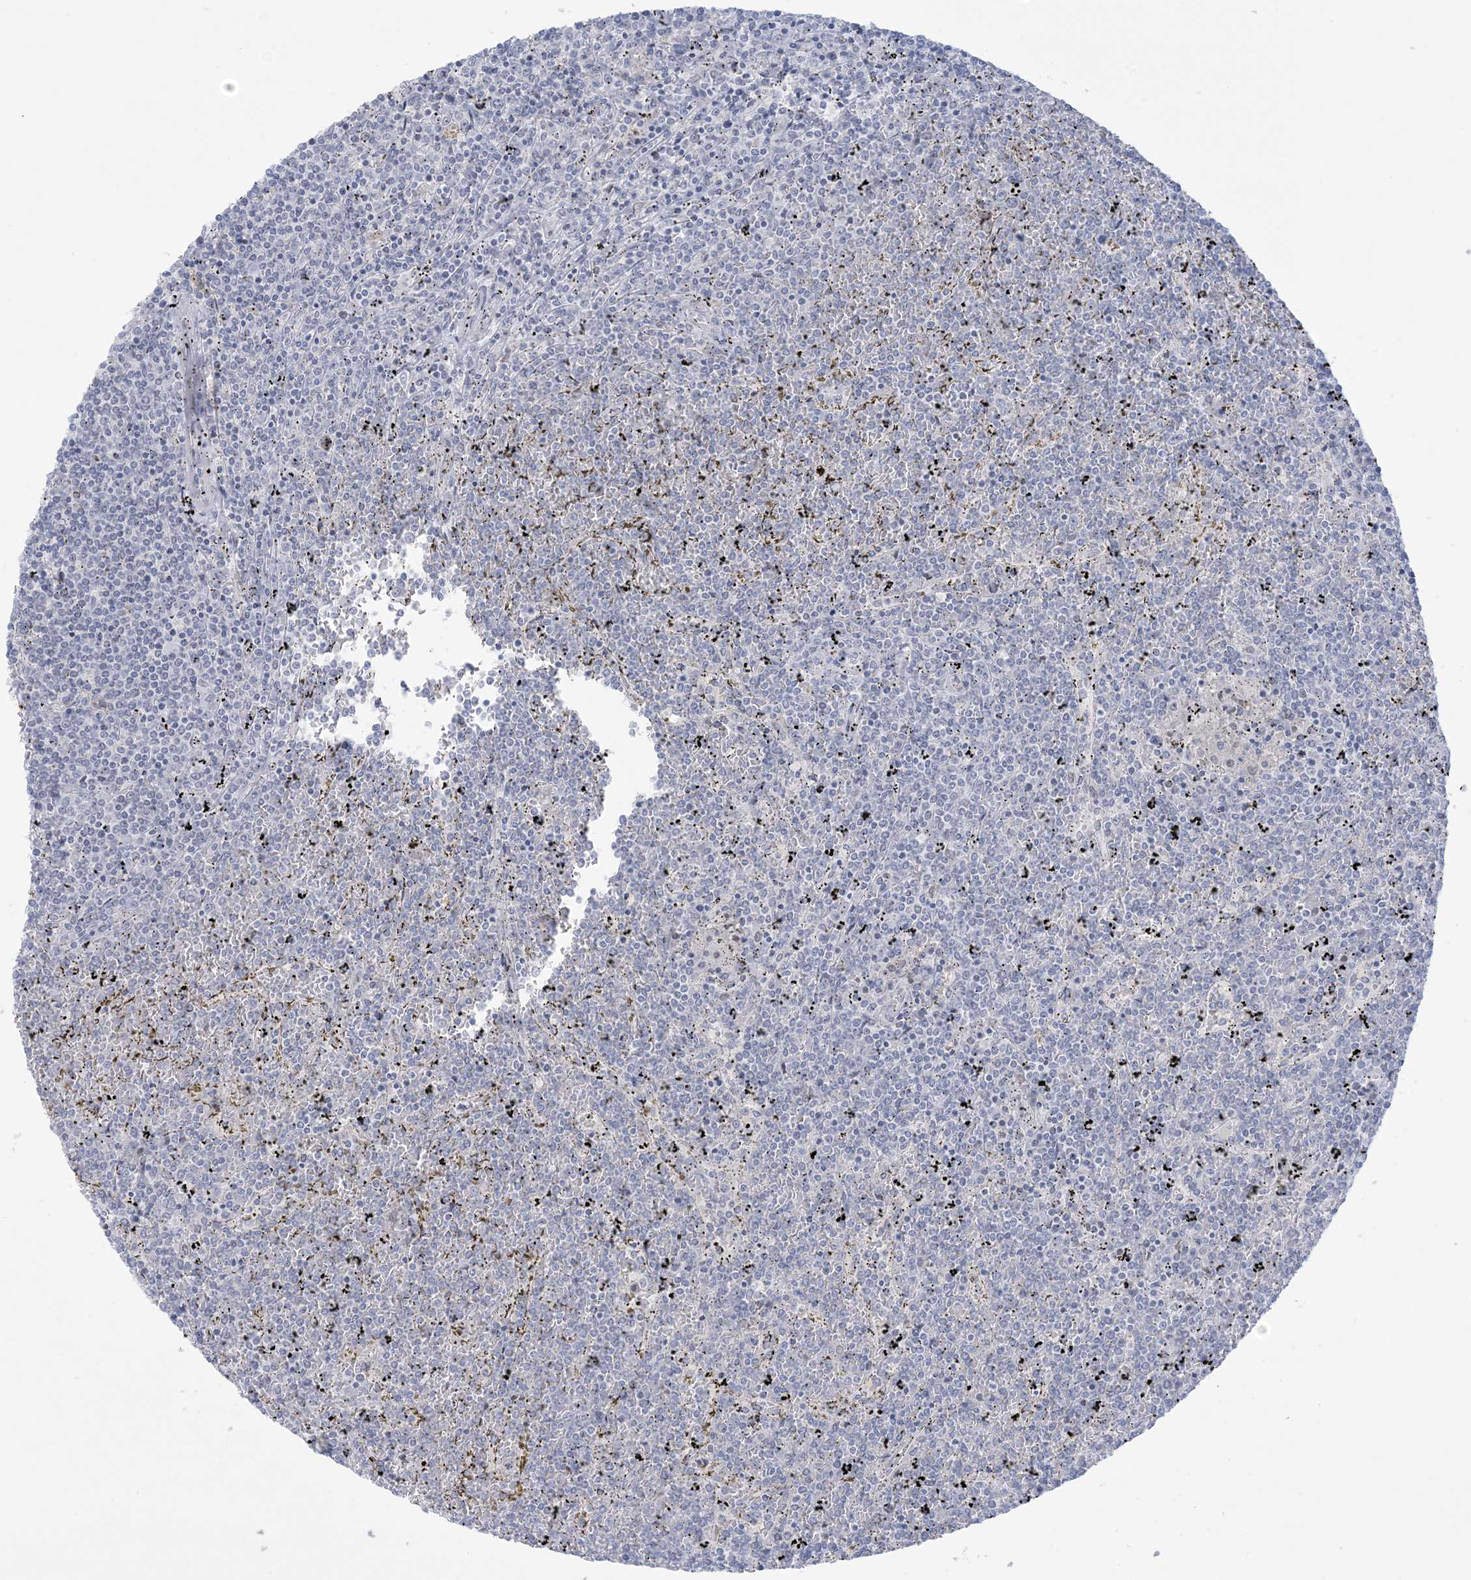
{"staining": {"intensity": "negative", "quantity": "none", "location": "none"}, "tissue": "lymphoma", "cell_type": "Tumor cells", "image_type": "cancer", "snomed": [{"axis": "morphology", "description": "Malignant lymphoma, non-Hodgkin's type, Low grade"}, {"axis": "topography", "description": "Spleen"}], "caption": "Immunohistochemistry of lymphoma reveals no positivity in tumor cells.", "gene": "HOMEZ", "patient": {"sex": "female", "age": 19}}